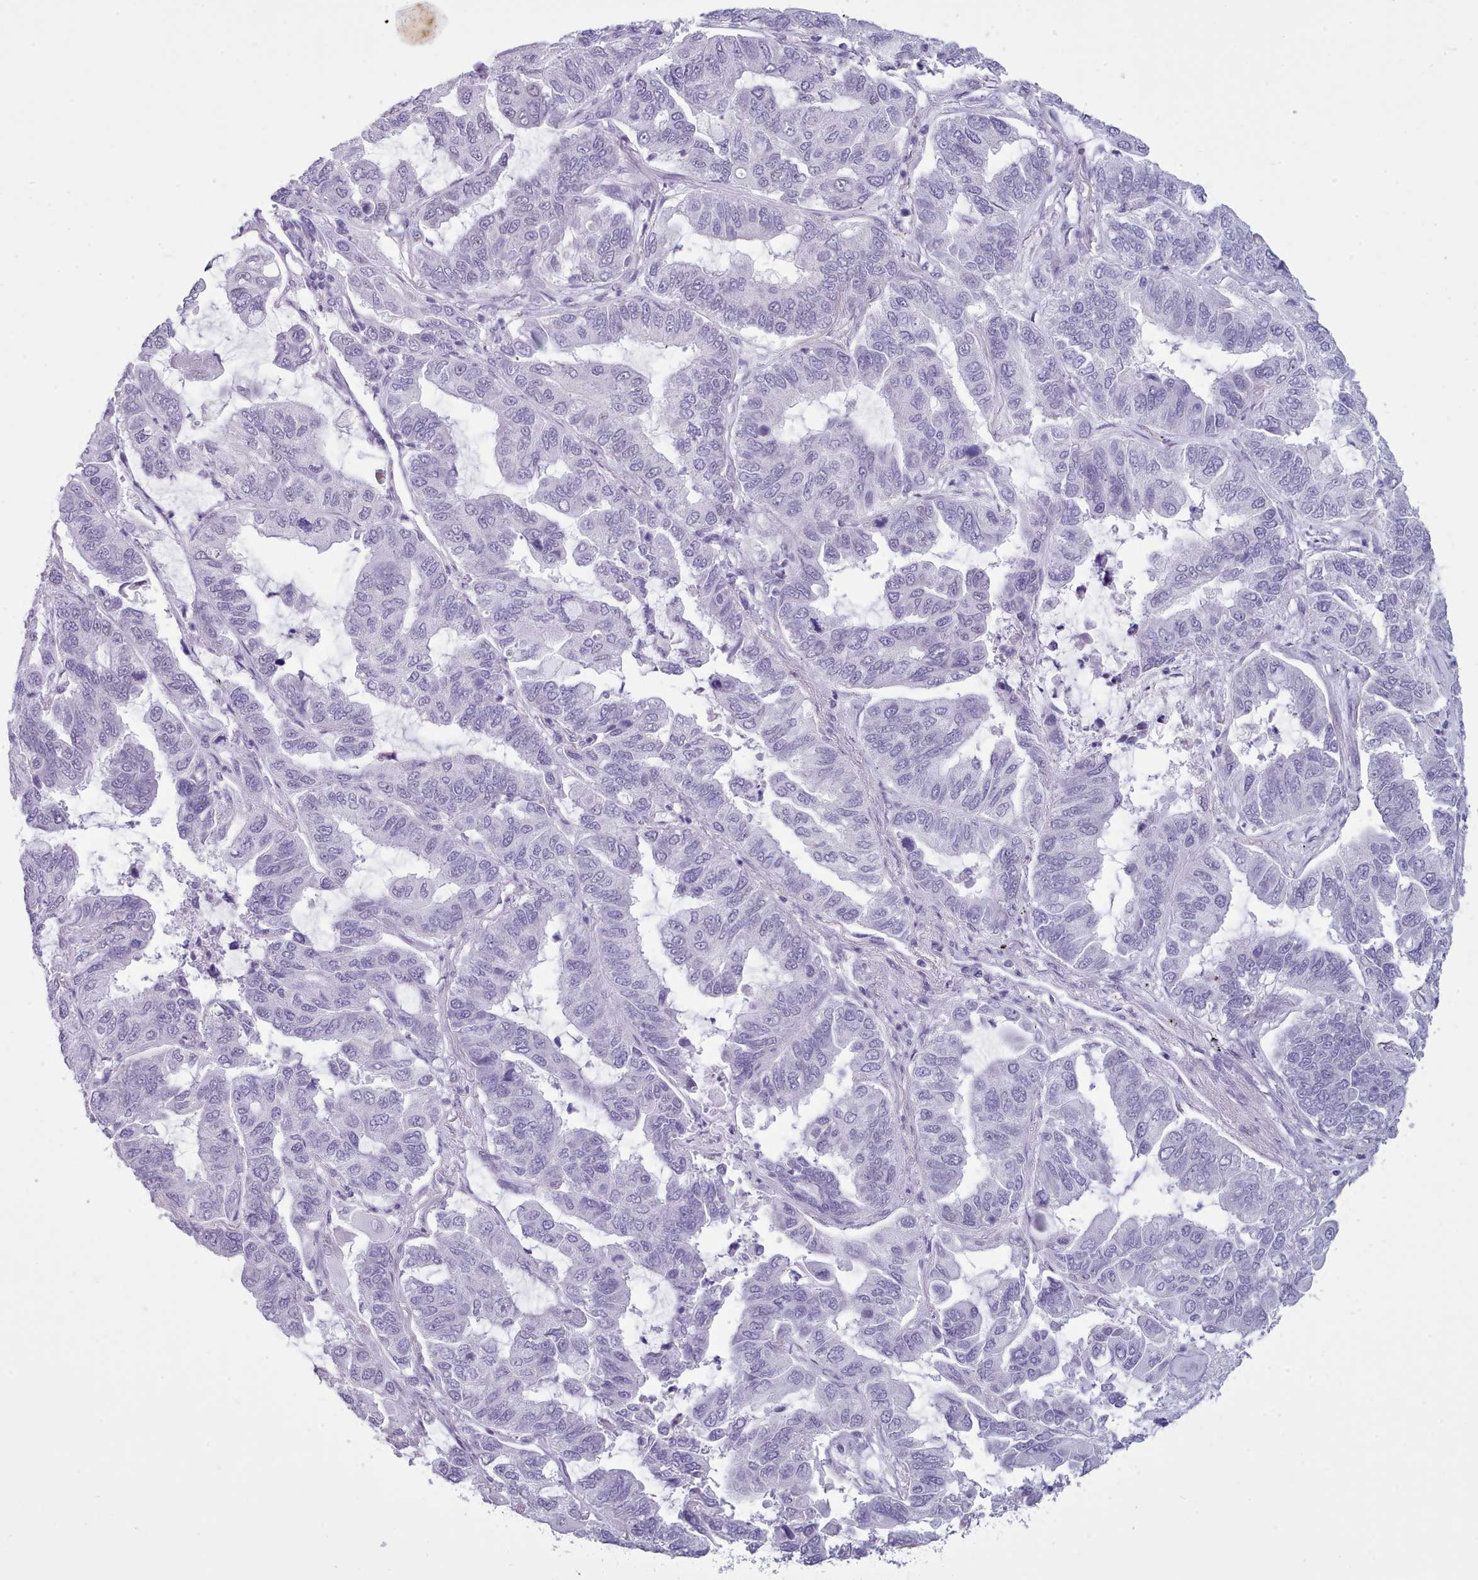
{"staining": {"intensity": "negative", "quantity": "none", "location": "none"}, "tissue": "lung cancer", "cell_type": "Tumor cells", "image_type": "cancer", "snomed": [{"axis": "morphology", "description": "Adenocarcinoma, NOS"}, {"axis": "topography", "description": "Lung"}], "caption": "Protein analysis of adenocarcinoma (lung) displays no significant positivity in tumor cells. The staining is performed using DAB brown chromogen with nuclei counter-stained in using hematoxylin.", "gene": "FBXO48", "patient": {"sex": "male", "age": 64}}